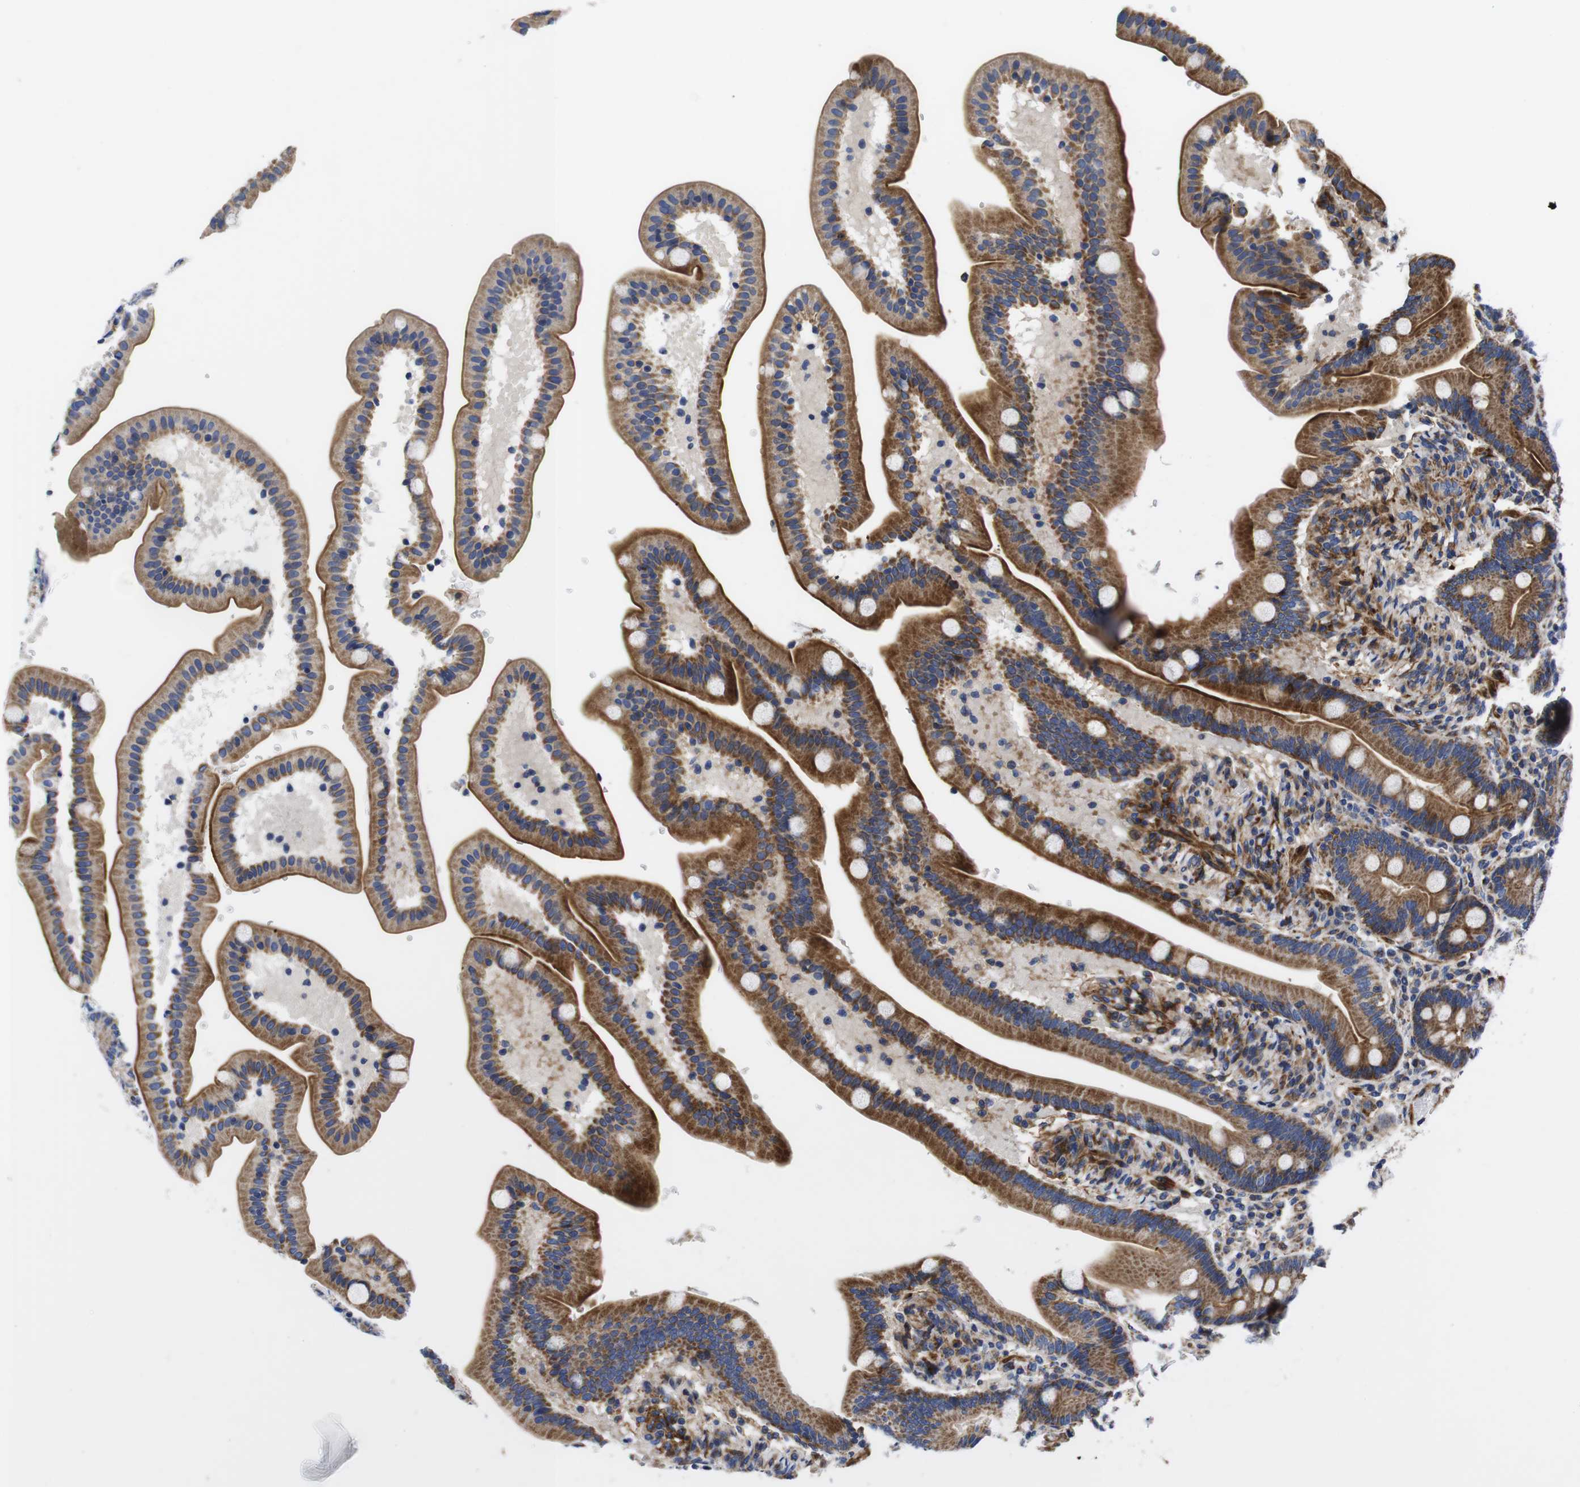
{"staining": {"intensity": "strong", "quantity": ">75%", "location": "cytoplasmic/membranous"}, "tissue": "duodenum", "cell_type": "Glandular cells", "image_type": "normal", "snomed": [{"axis": "morphology", "description": "Normal tissue, NOS"}, {"axis": "topography", "description": "Duodenum"}], "caption": "Immunohistochemical staining of normal human duodenum demonstrates high levels of strong cytoplasmic/membranous positivity in approximately >75% of glandular cells. The staining was performed using DAB to visualize the protein expression in brown, while the nuclei were stained in blue with hematoxylin (Magnification: 20x).", "gene": "GPR4", "patient": {"sex": "male", "age": 54}}